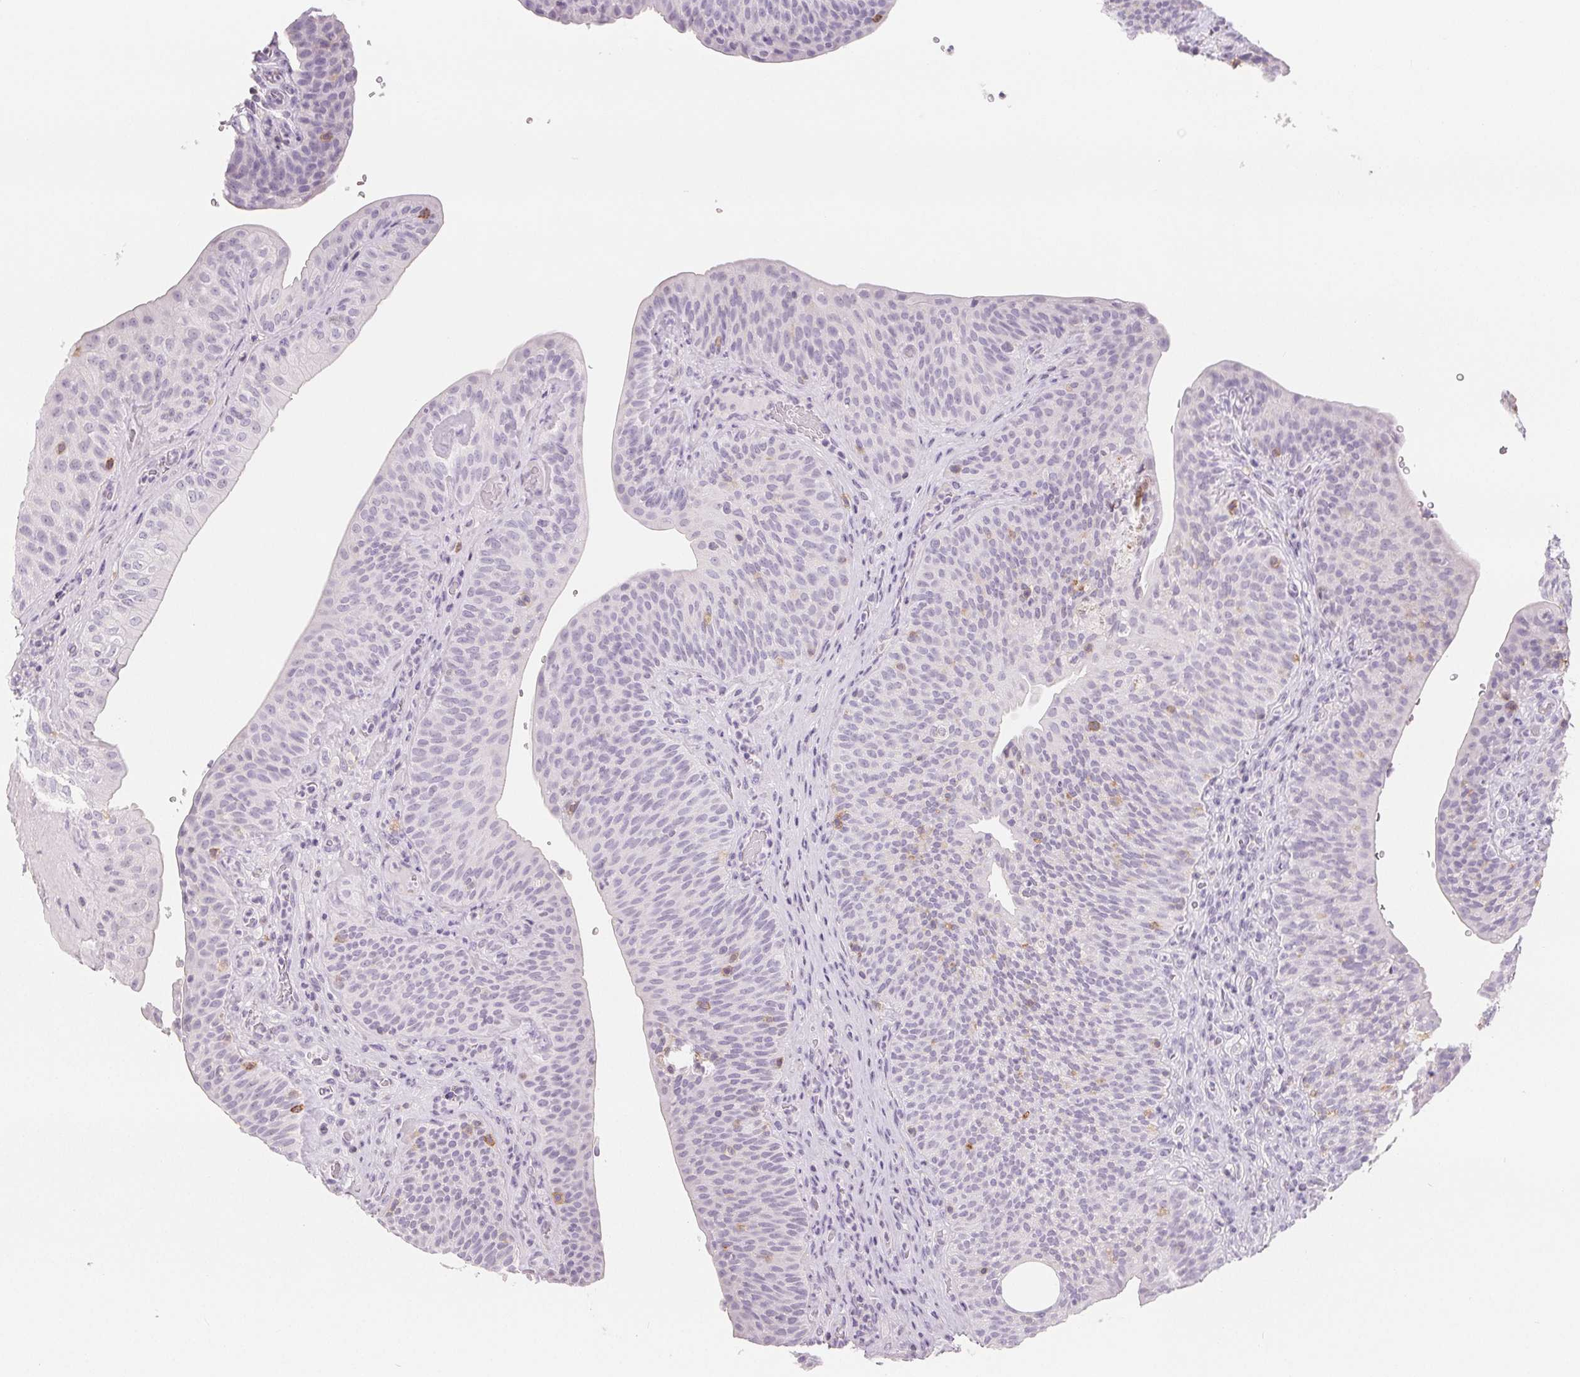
{"staining": {"intensity": "negative", "quantity": "none", "location": "none"}, "tissue": "urinary bladder", "cell_type": "Urothelial cells", "image_type": "normal", "snomed": [{"axis": "morphology", "description": "Normal tissue, NOS"}, {"axis": "topography", "description": "Urinary bladder"}, {"axis": "topography", "description": "Peripheral nerve tissue"}], "caption": "Unremarkable urinary bladder was stained to show a protein in brown. There is no significant expression in urothelial cells.", "gene": "CD69", "patient": {"sex": "male", "age": 66}}